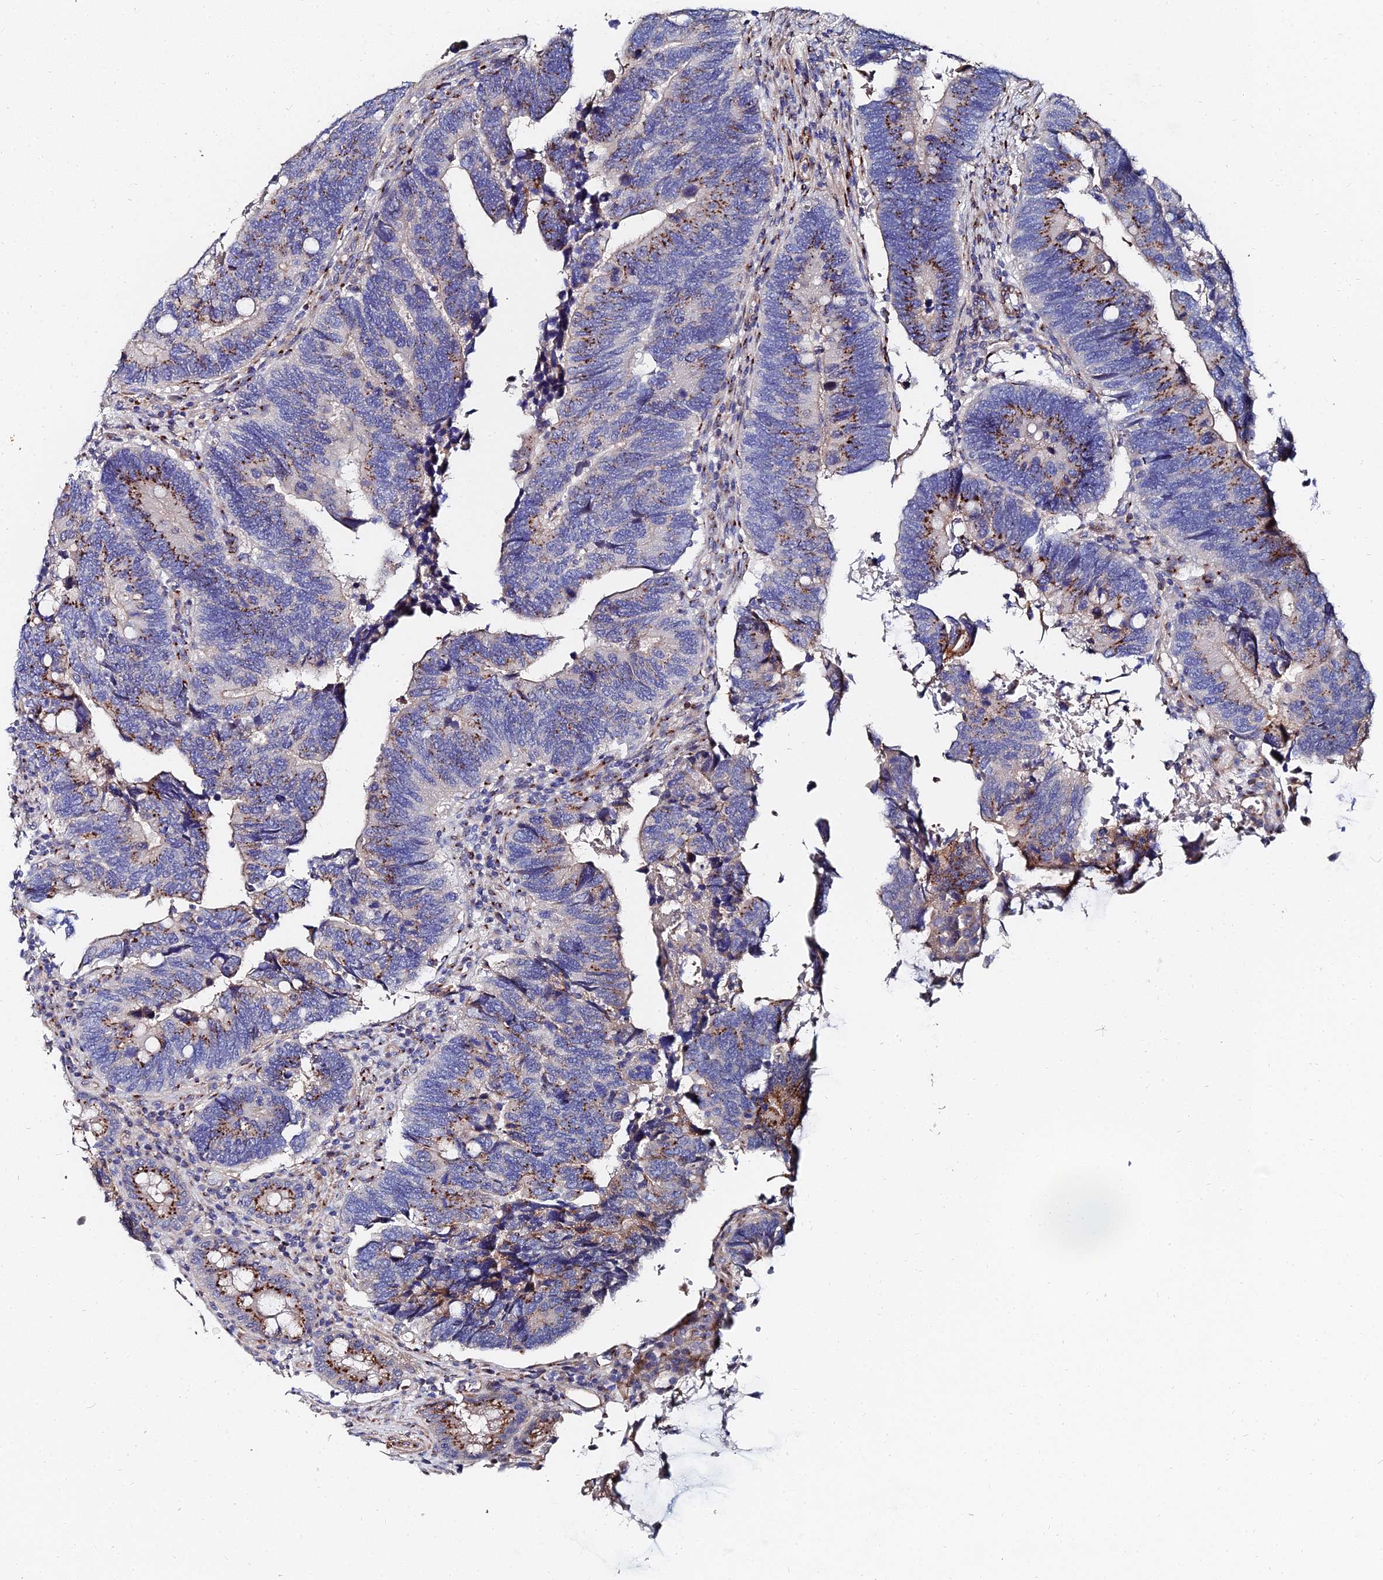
{"staining": {"intensity": "moderate", "quantity": "25%-75%", "location": "cytoplasmic/membranous"}, "tissue": "colorectal cancer", "cell_type": "Tumor cells", "image_type": "cancer", "snomed": [{"axis": "morphology", "description": "Adenocarcinoma, NOS"}, {"axis": "topography", "description": "Colon"}], "caption": "A histopathology image of human colorectal adenocarcinoma stained for a protein shows moderate cytoplasmic/membranous brown staining in tumor cells.", "gene": "BORCS8", "patient": {"sex": "male", "age": 87}}